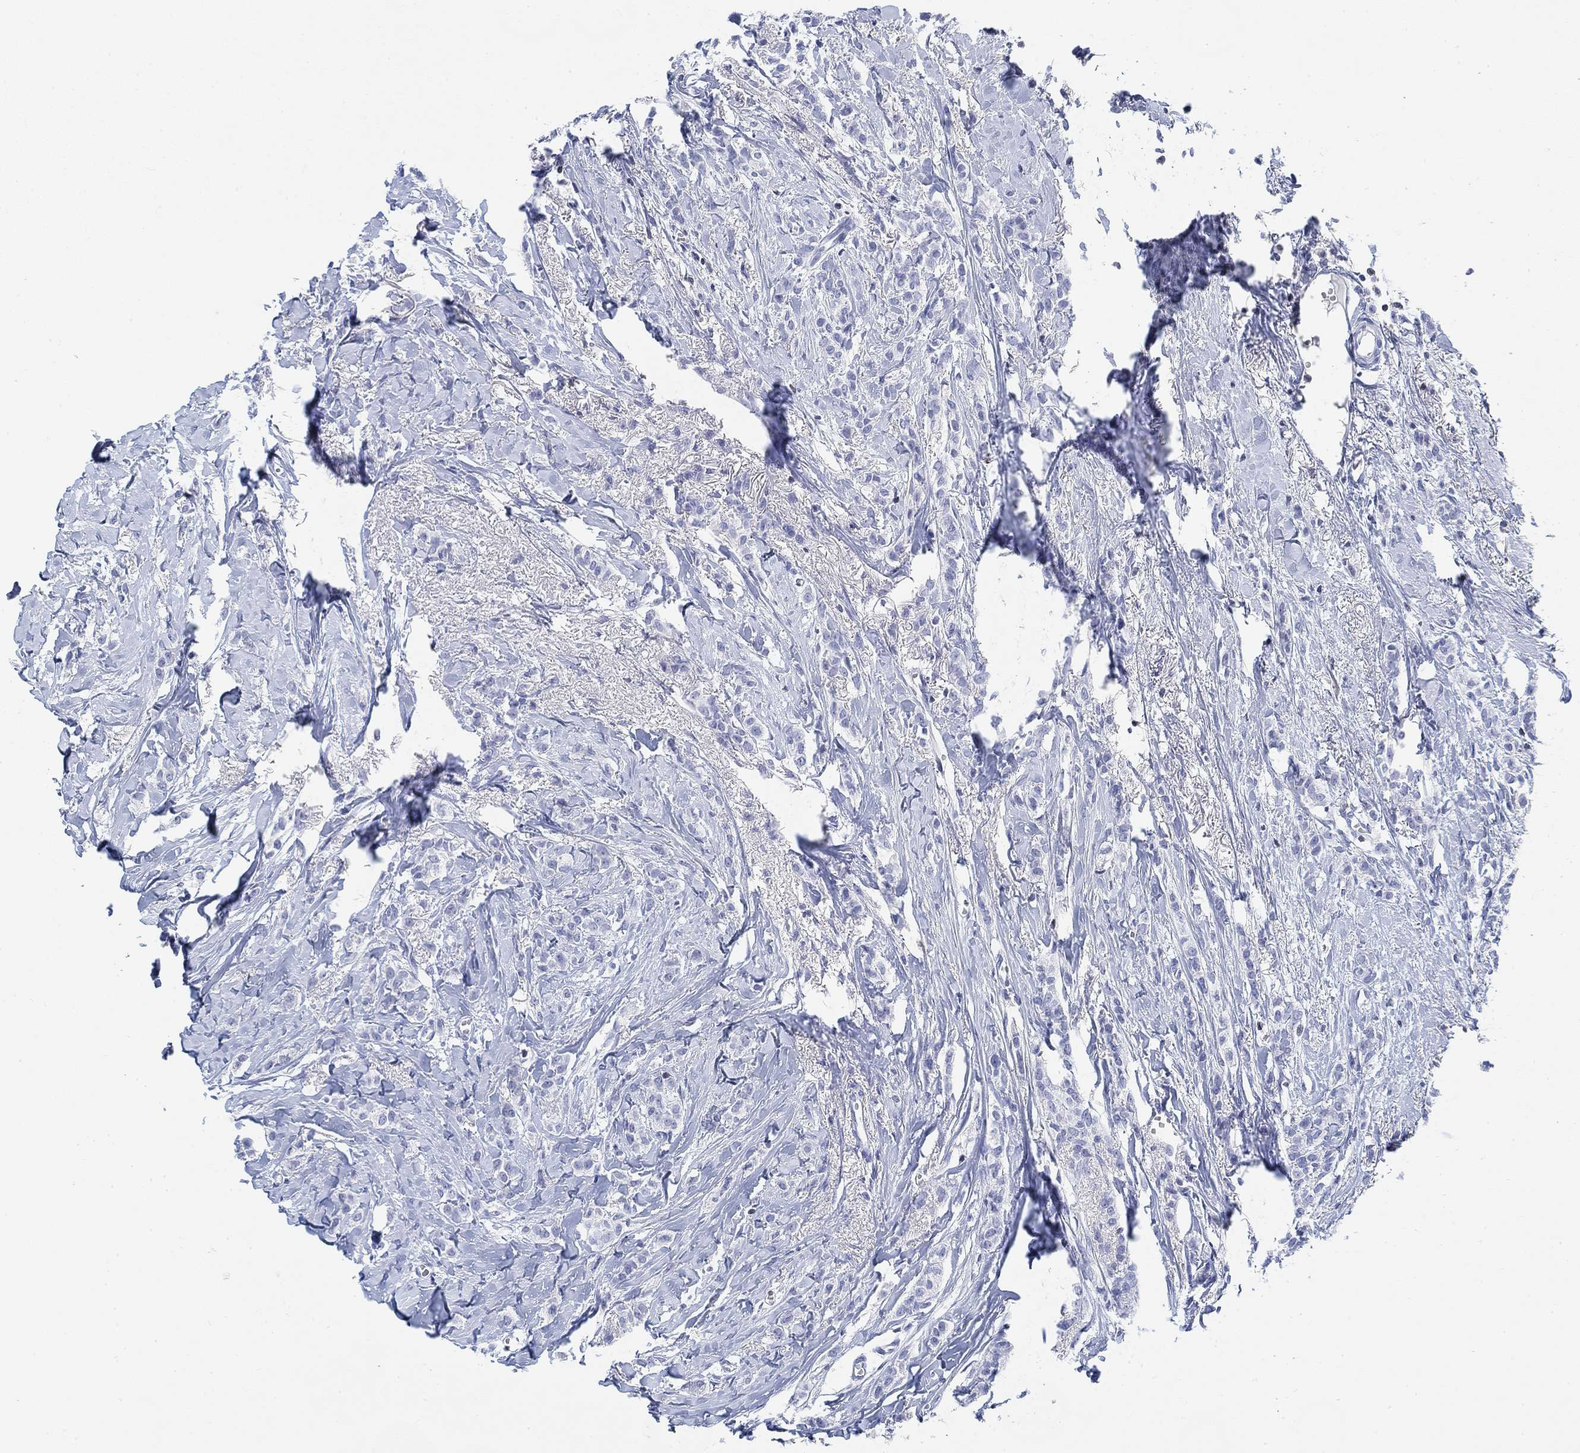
{"staining": {"intensity": "negative", "quantity": "none", "location": "none"}, "tissue": "breast cancer", "cell_type": "Tumor cells", "image_type": "cancer", "snomed": [{"axis": "morphology", "description": "Duct carcinoma"}, {"axis": "topography", "description": "Breast"}], "caption": "Image shows no significant protein positivity in tumor cells of breast cancer (infiltrating ductal carcinoma).", "gene": "FYB1", "patient": {"sex": "female", "age": 85}}